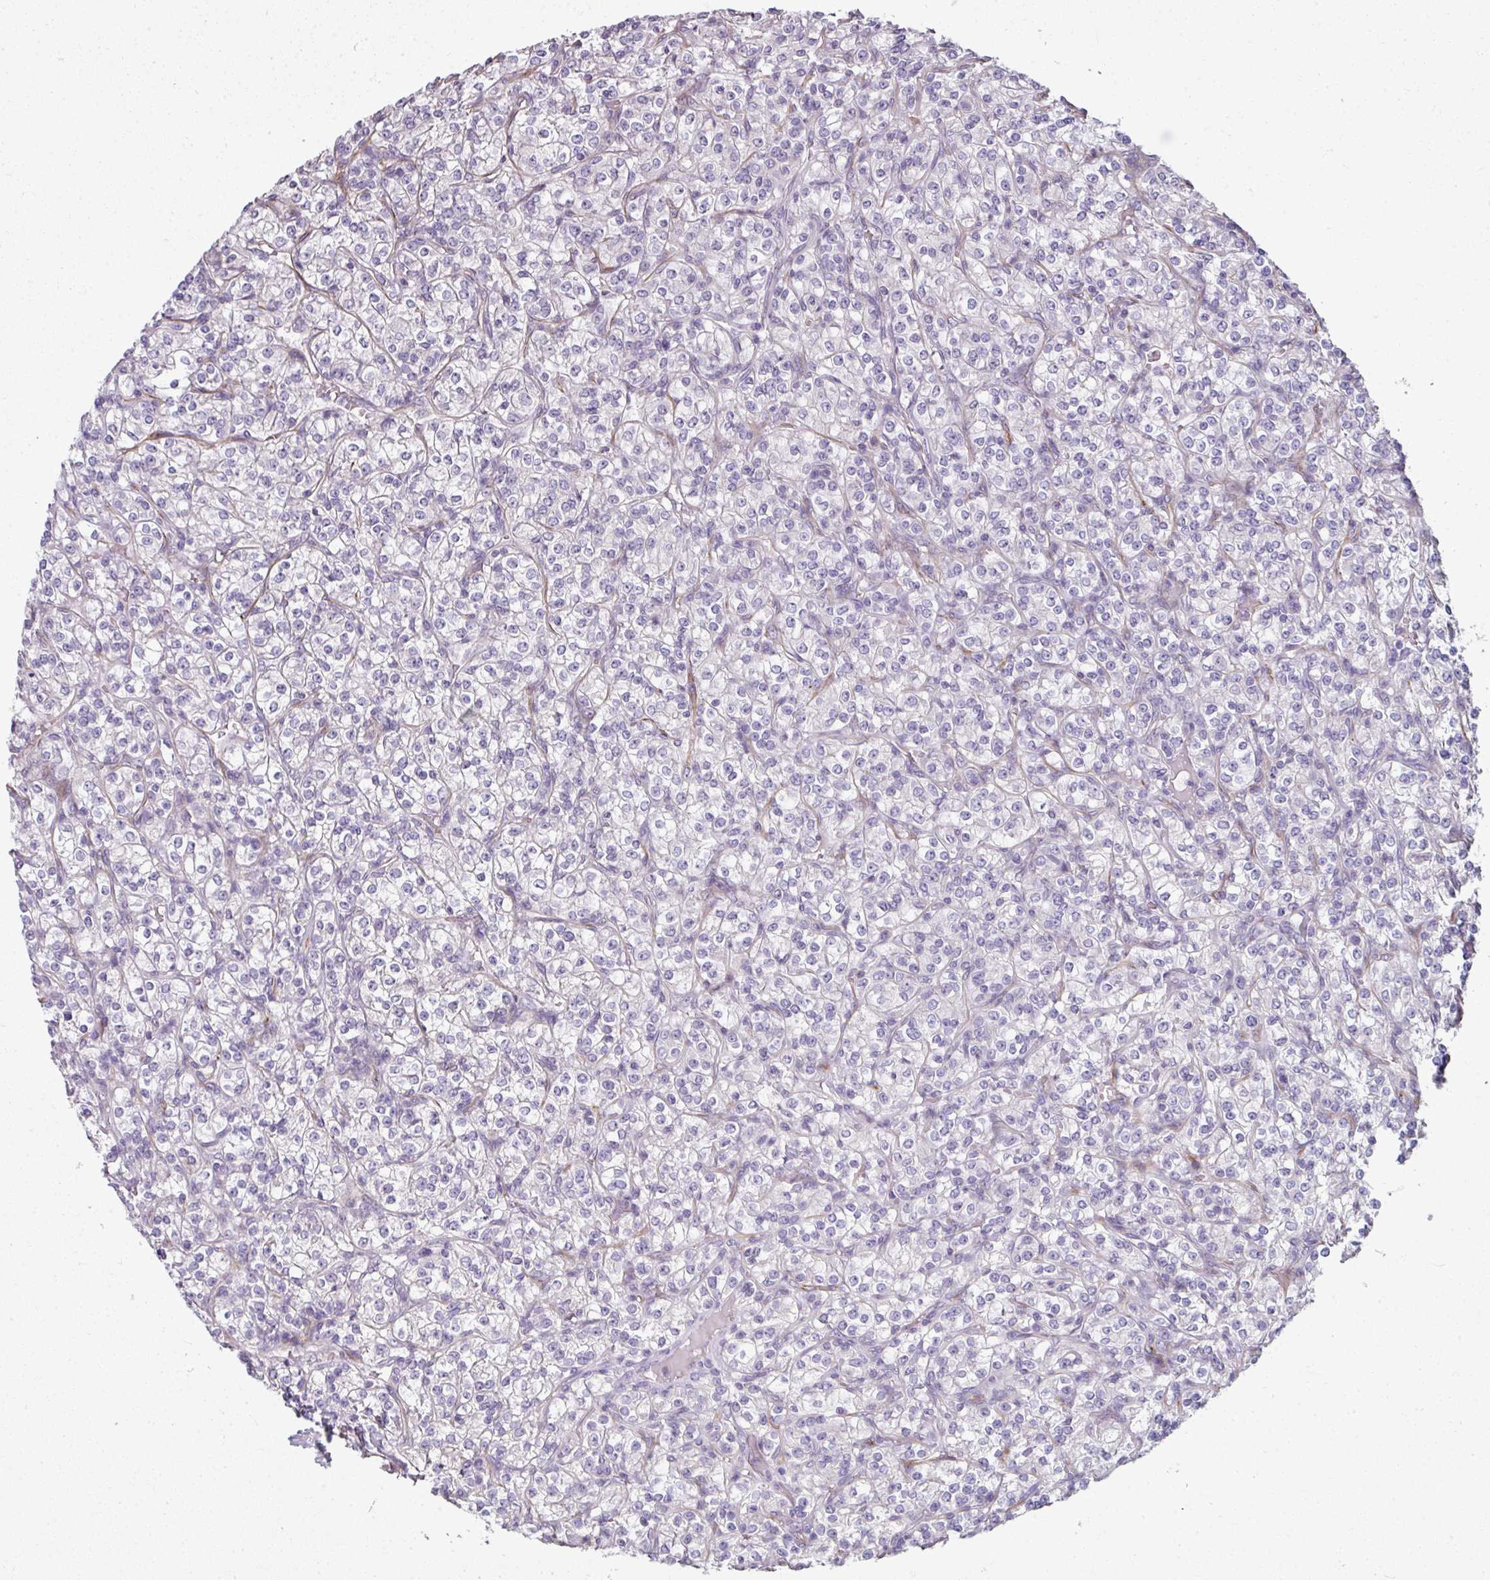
{"staining": {"intensity": "negative", "quantity": "none", "location": "none"}, "tissue": "renal cancer", "cell_type": "Tumor cells", "image_type": "cancer", "snomed": [{"axis": "morphology", "description": "Adenocarcinoma, NOS"}, {"axis": "topography", "description": "Kidney"}], "caption": "Immunohistochemistry histopathology image of adenocarcinoma (renal) stained for a protein (brown), which reveals no expression in tumor cells.", "gene": "FHAD1", "patient": {"sex": "male", "age": 77}}